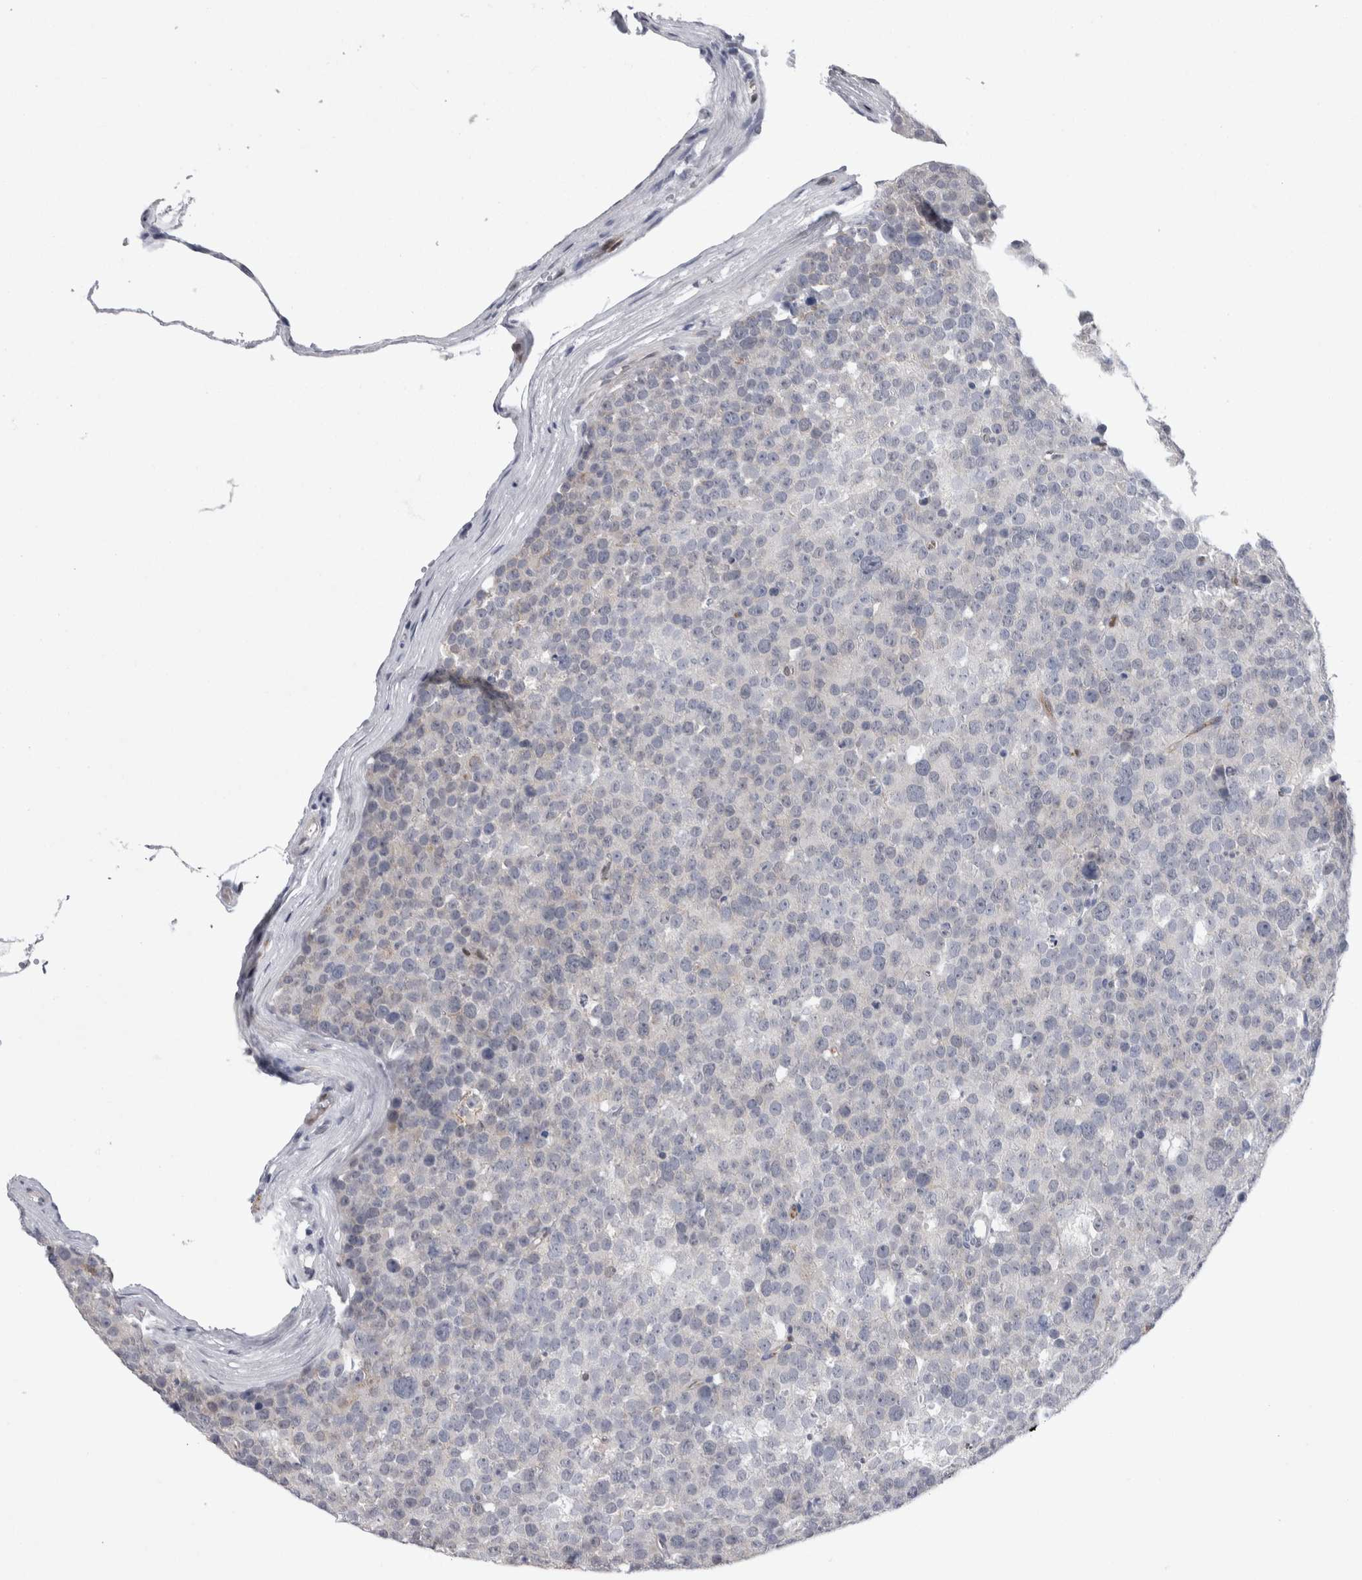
{"staining": {"intensity": "negative", "quantity": "none", "location": "none"}, "tissue": "testis cancer", "cell_type": "Tumor cells", "image_type": "cancer", "snomed": [{"axis": "morphology", "description": "Seminoma, NOS"}, {"axis": "topography", "description": "Testis"}], "caption": "Immunohistochemistry (IHC) image of neoplastic tissue: testis seminoma stained with DAB (3,3'-diaminobenzidine) reveals no significant protein expression in tumor cells.", "gene": "ACOT7", "patient": {"sex": "male", "age": 71}}